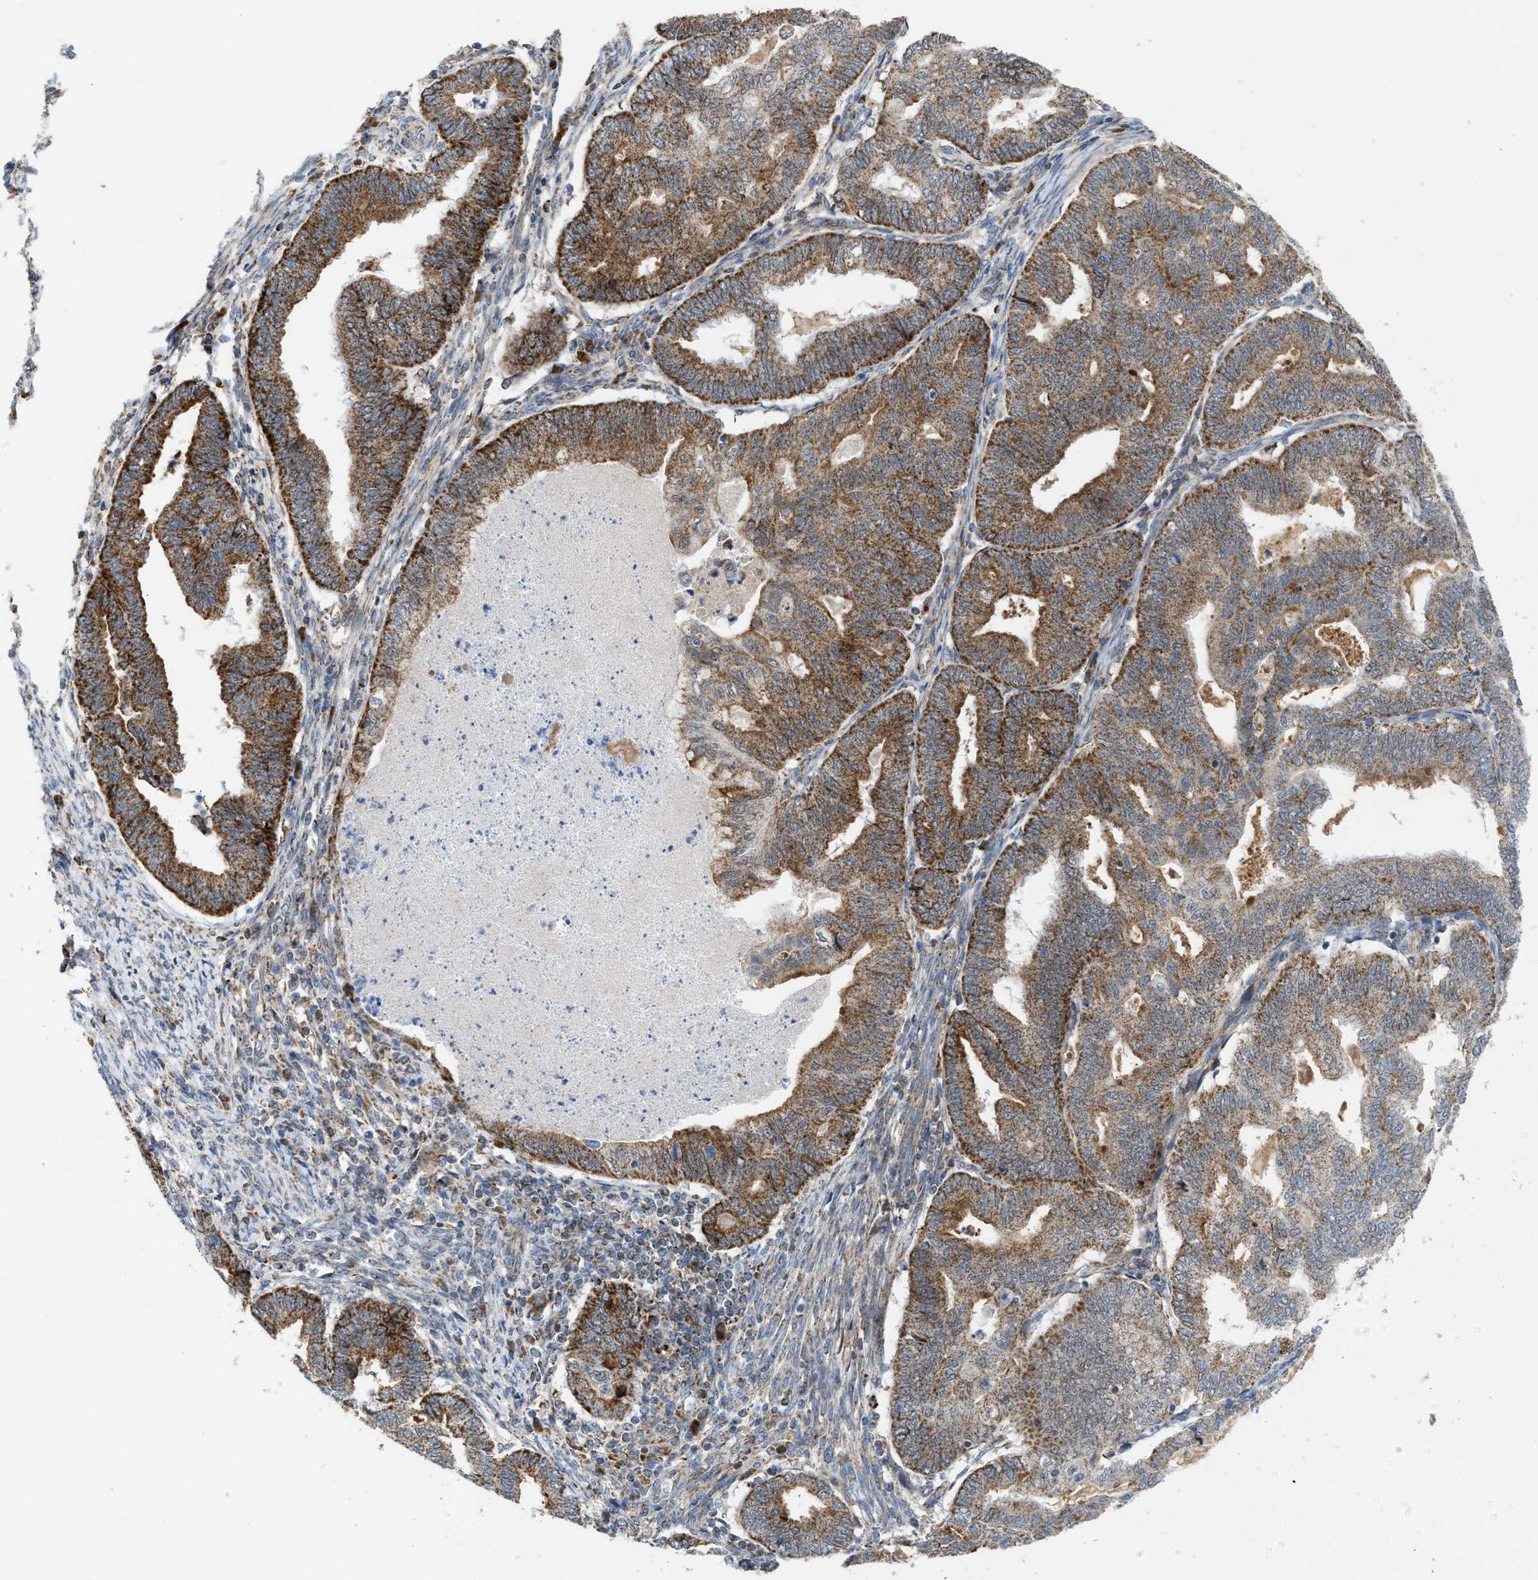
{"staining": {"intensity": "moderate", "quantity": ">75%", "location": "cytoplasmic/membranous"}, "tissue": "endometrial cancer", "cell_type": "Tumor cells", "image_type": "cancer", "snomed": [{"axis": "morphology", "description": "Polyp, NOS"}, {"axis": "morphology", "description": "Adenocarcinoma, NOS"}, {"axis": "morphology", "description": "Adenoma, NOS"}, {"axis": "topography", "description": "Endometrium"}], "caption": "Immunohistochemical staining of polyp (endometrial) displays medium levels of moderate cytoplasmic/membranous protein expression in approximately >75% of tumor cells. The staining was performed using DAB to visualize the protein expression in brown, while the nuclei were stained in blue with hematoxylin (Magnification: 20x).", "gene": "PMPCA", "patient": {"sex": "female", "age": 79}}